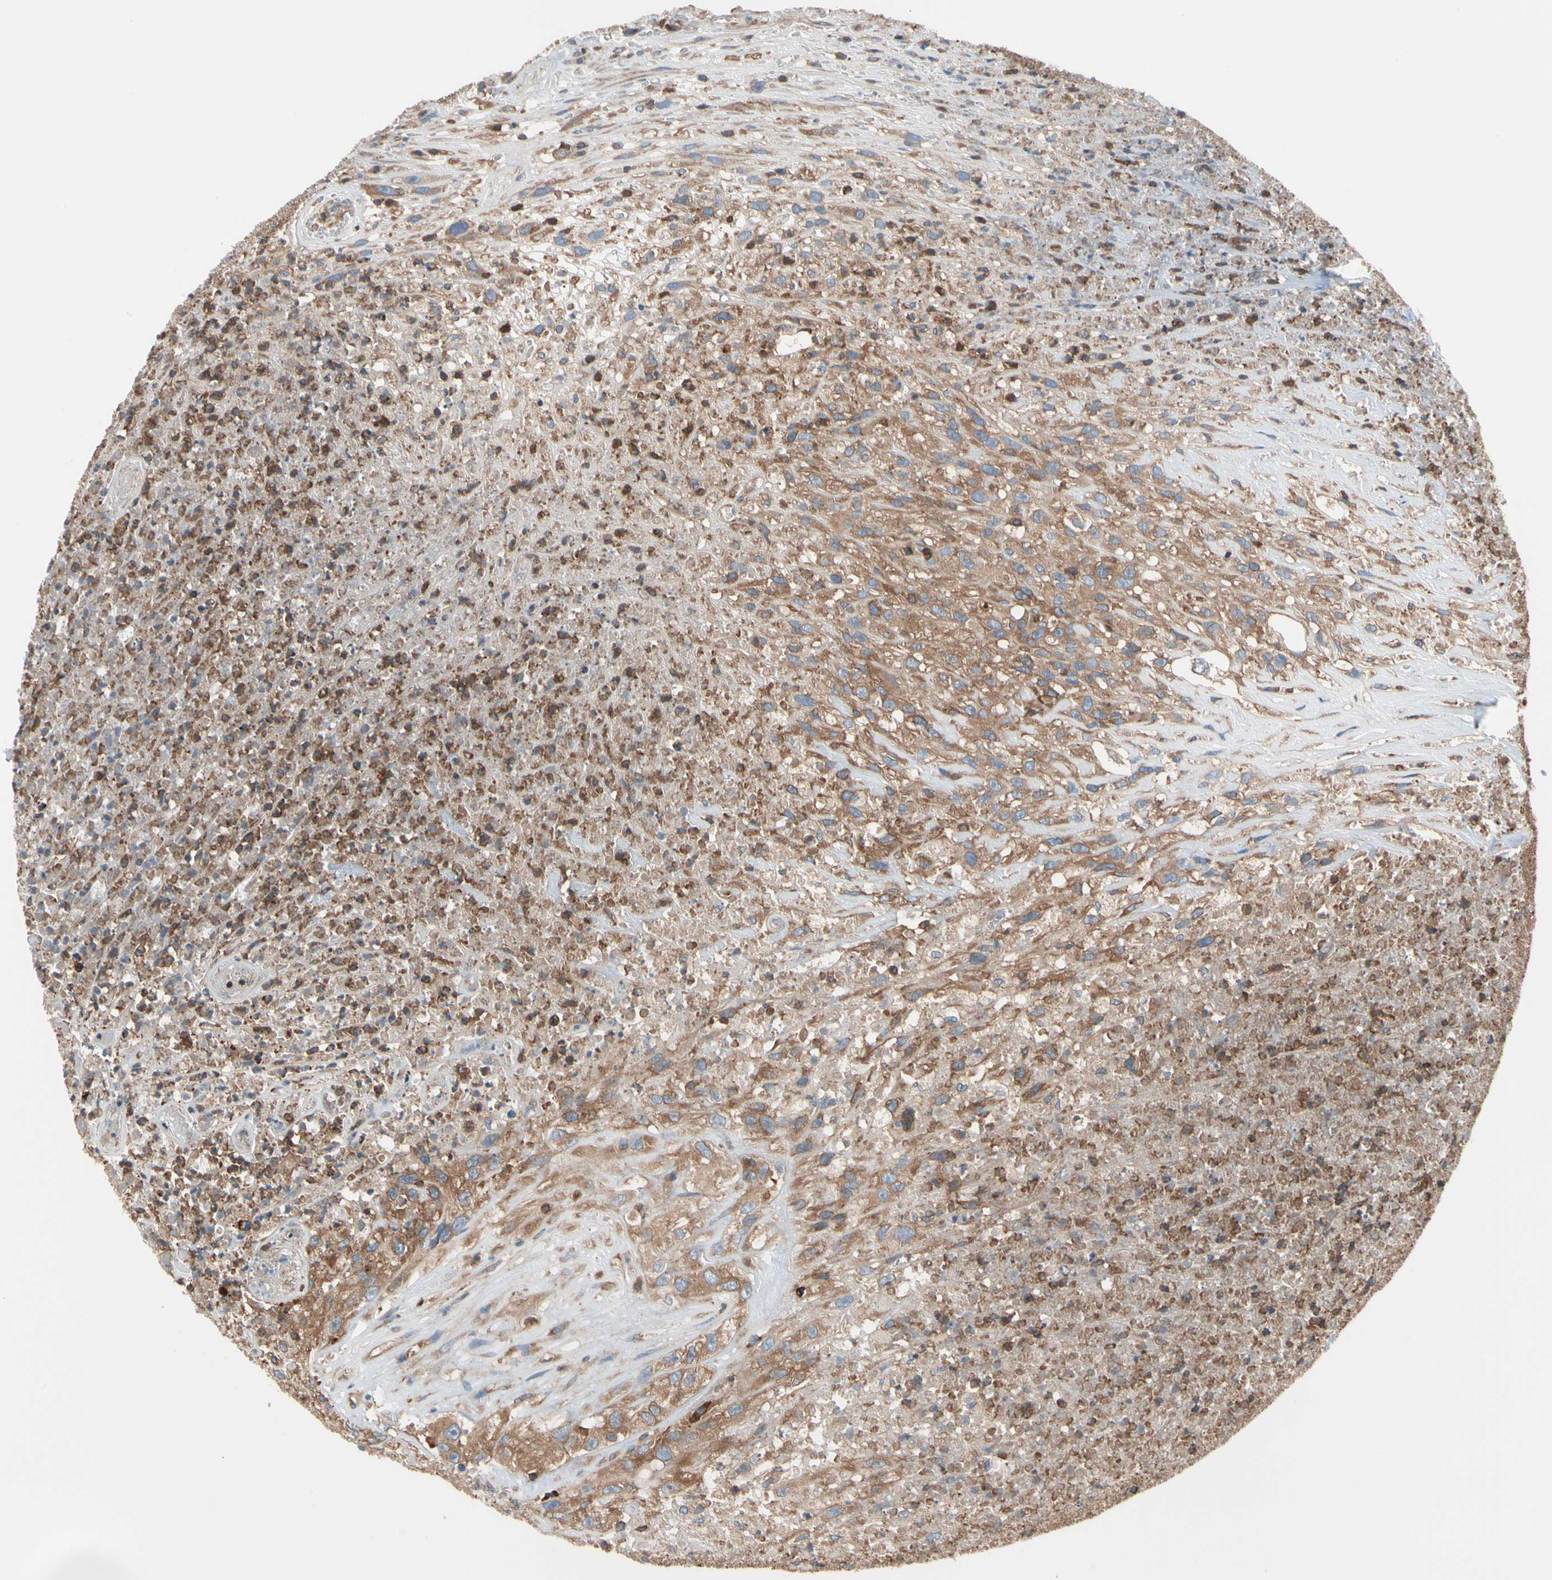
{"staining": {"intensity": "moderate", "quantity": ">75%", "location": "cytoplasmic/membranous"}, "tissue": "urothelial cancer", "cell_type": "Tumor cells", "image_type": "cancer", "snomed": [{"axis": "morphology", "description": "Urothelial carcinoma, High grade"}, {"axis": "topography", "description": "Urinary bladder"}], "caption": "A micrograph of human urothelial cancer stained for a protein exhibits moderate cytoplasmic/membranous brown staining in tumor cells.", "gene": "ROCK1", "patient": {"sex": "male", "age": 66}}